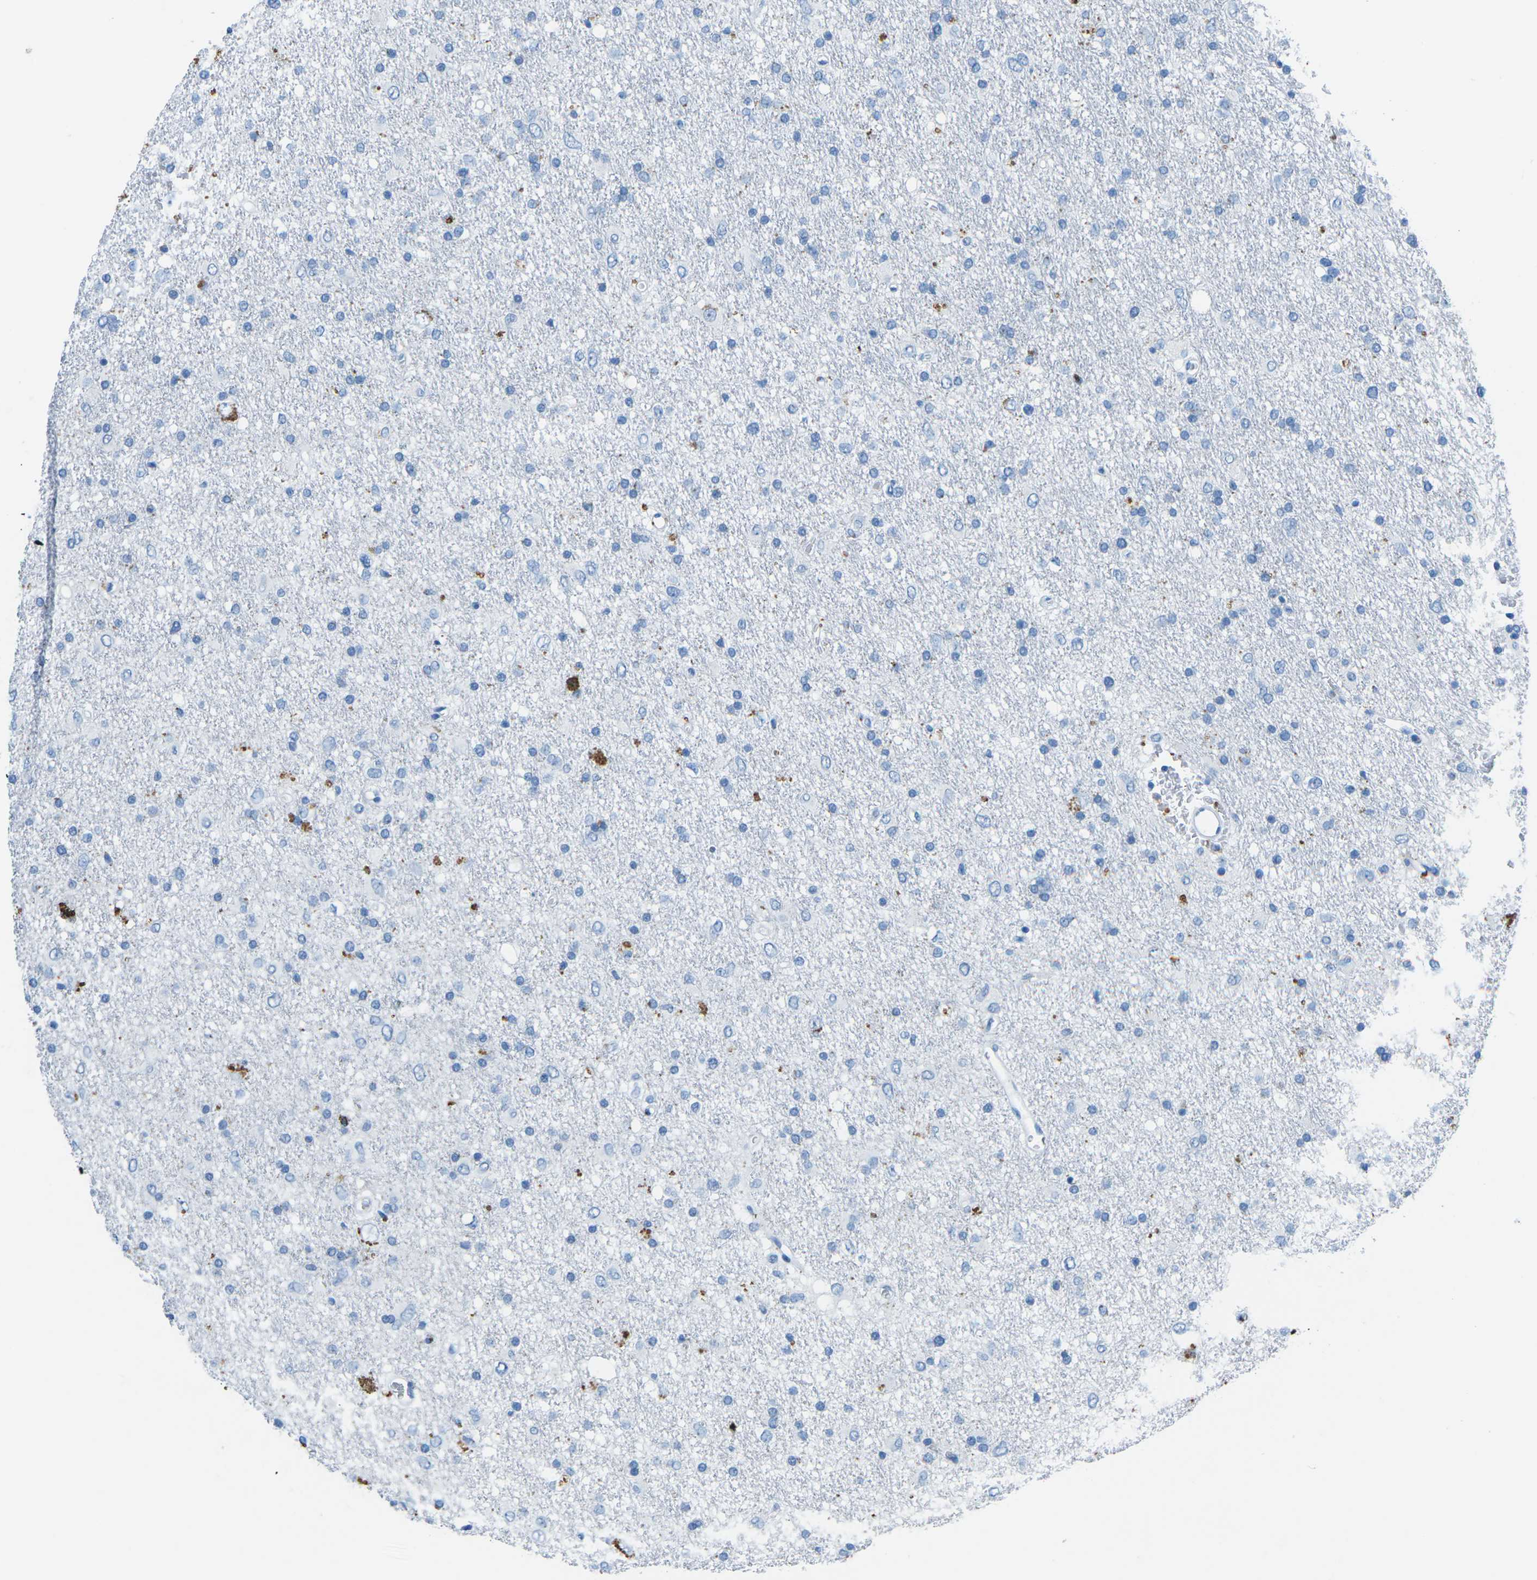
{"staining": {"intensity": "negative", "quantity": "none", "location": "none"}, "tissue": "glioma", "cell_type": "Tumor cells", "image_type": "cancer", "snomed": [{"axis": "morphology", "description": "Glioma, malignant, Low grade"}, {"axis": "topography", "description": "Brain"}], "caption": "Tumor cells show no significant positivity in low-grade glioma (malignant).", "gene": "MYH8", "patient": {"sex": "male", "age": 77}}